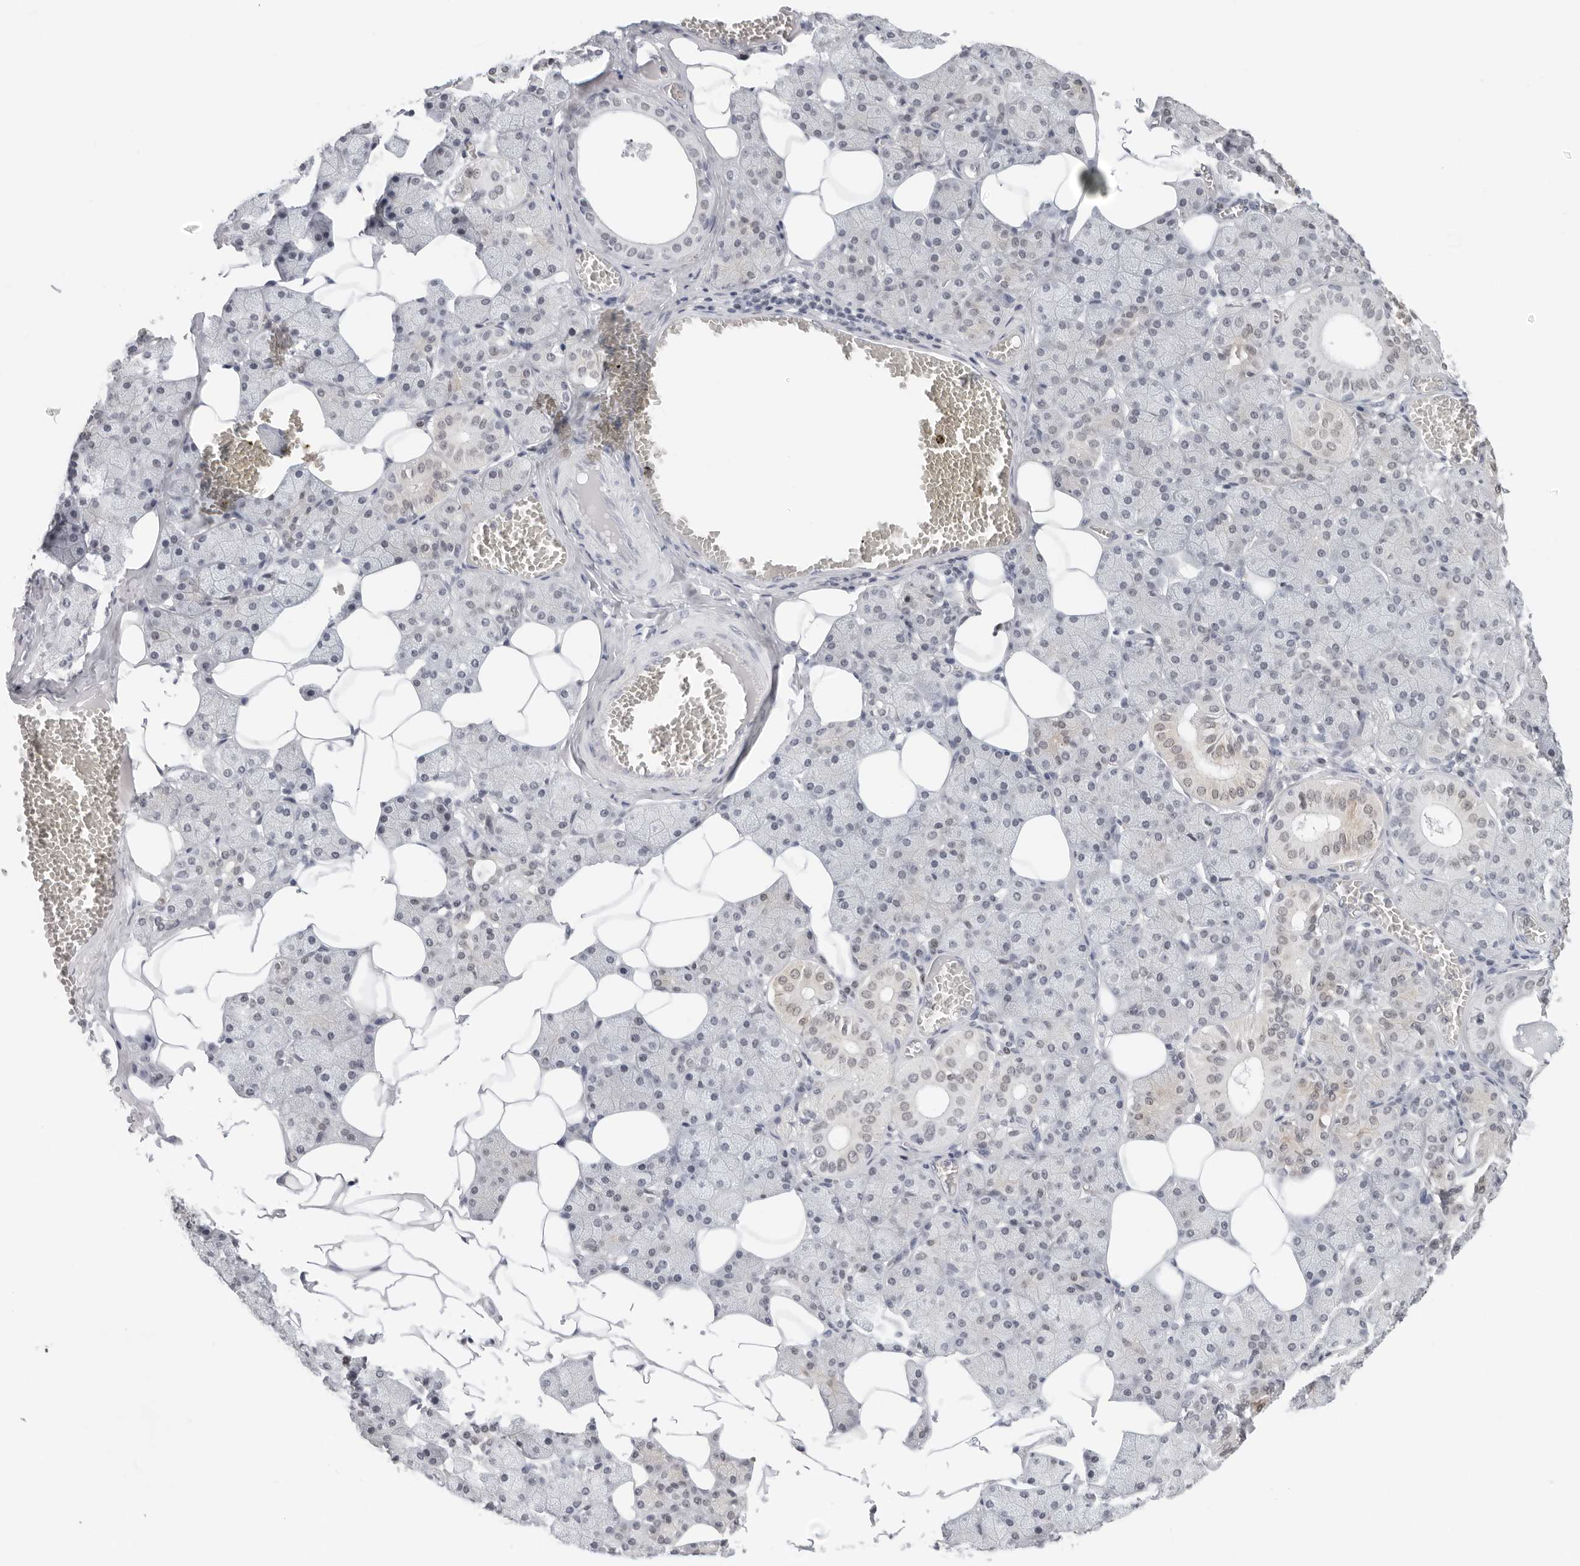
{"staining": {"intensity": "moderate", "quantity": "<25%", "location": "cytoplasmic/membranous"}, "tissue": "salivary gland", "cell_type": "Glandular cells", "image_type": "normal", "snomed": [{"axis": "morphology", "description": "Normal tissue, NOS"}, {"axis": "topography", "description": "Salivary gland"}], "caption": "Brown immunohistochemical staining in benign salivary gland shows moderate cytoplasmic/membranous expression in approximately <25% of glandular cells. (DAB = brown stain, brightfield microscopy at high magnification).", "gene": "FLG2", "patient": {"sex": "female", "age": 33}}